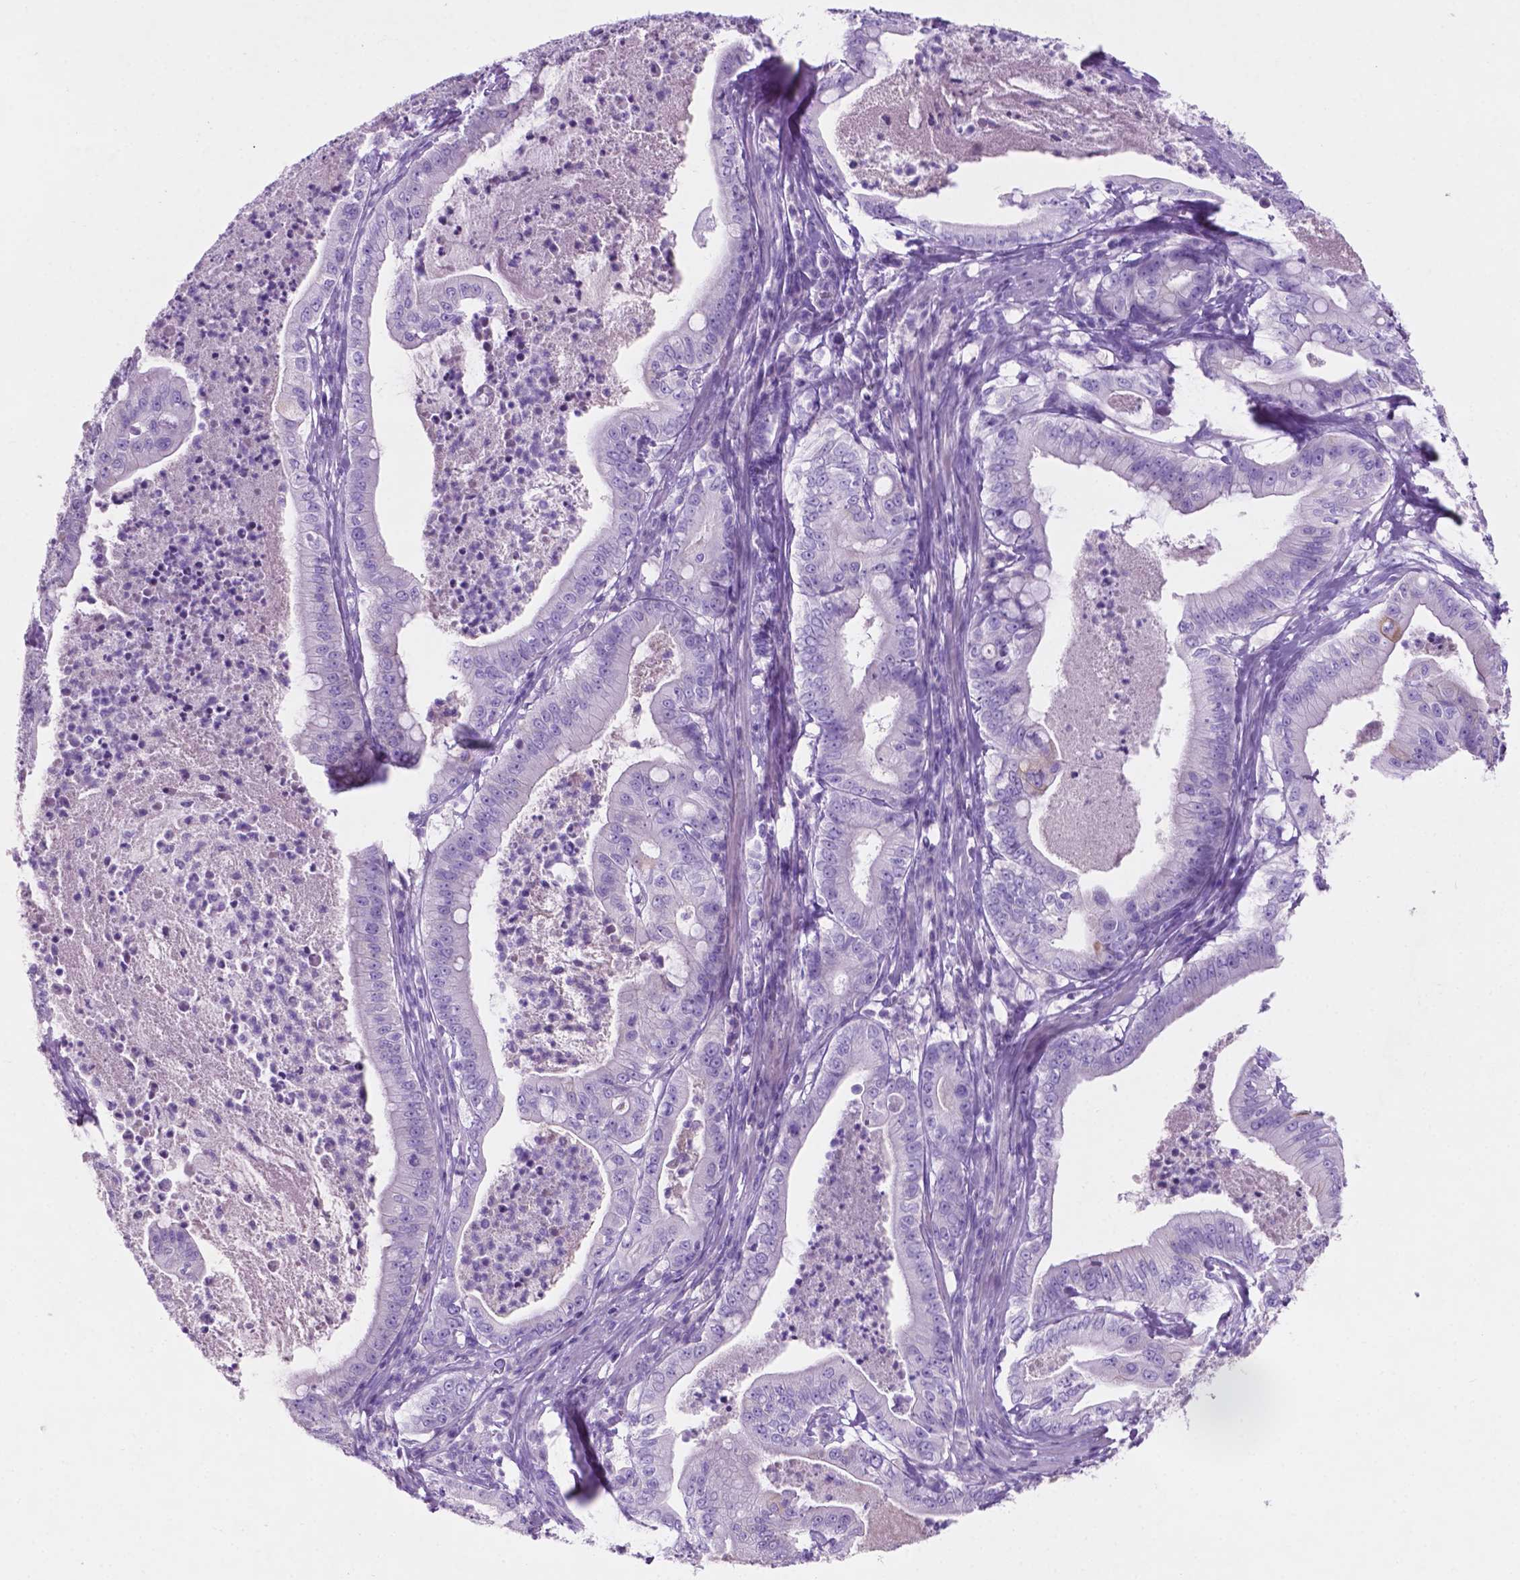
{"staining": {"intensity": "negative", "quantity": "none", "location": "none"}, "tissue": "pancreatic cancer", "cell_type": "Tumor cells", "image_type": "cancer", "snomed": [{"axis": "morphology", "description": "Adenocarcinoma, NOS"}, {"axis": "topography", "description": "Pancreas"}], "caption": "Tumor cells are negative for brown protein staining in pancreatic cancer.", "gene": "POU4F1", "patient": {"sex": "male", "age": 71}}